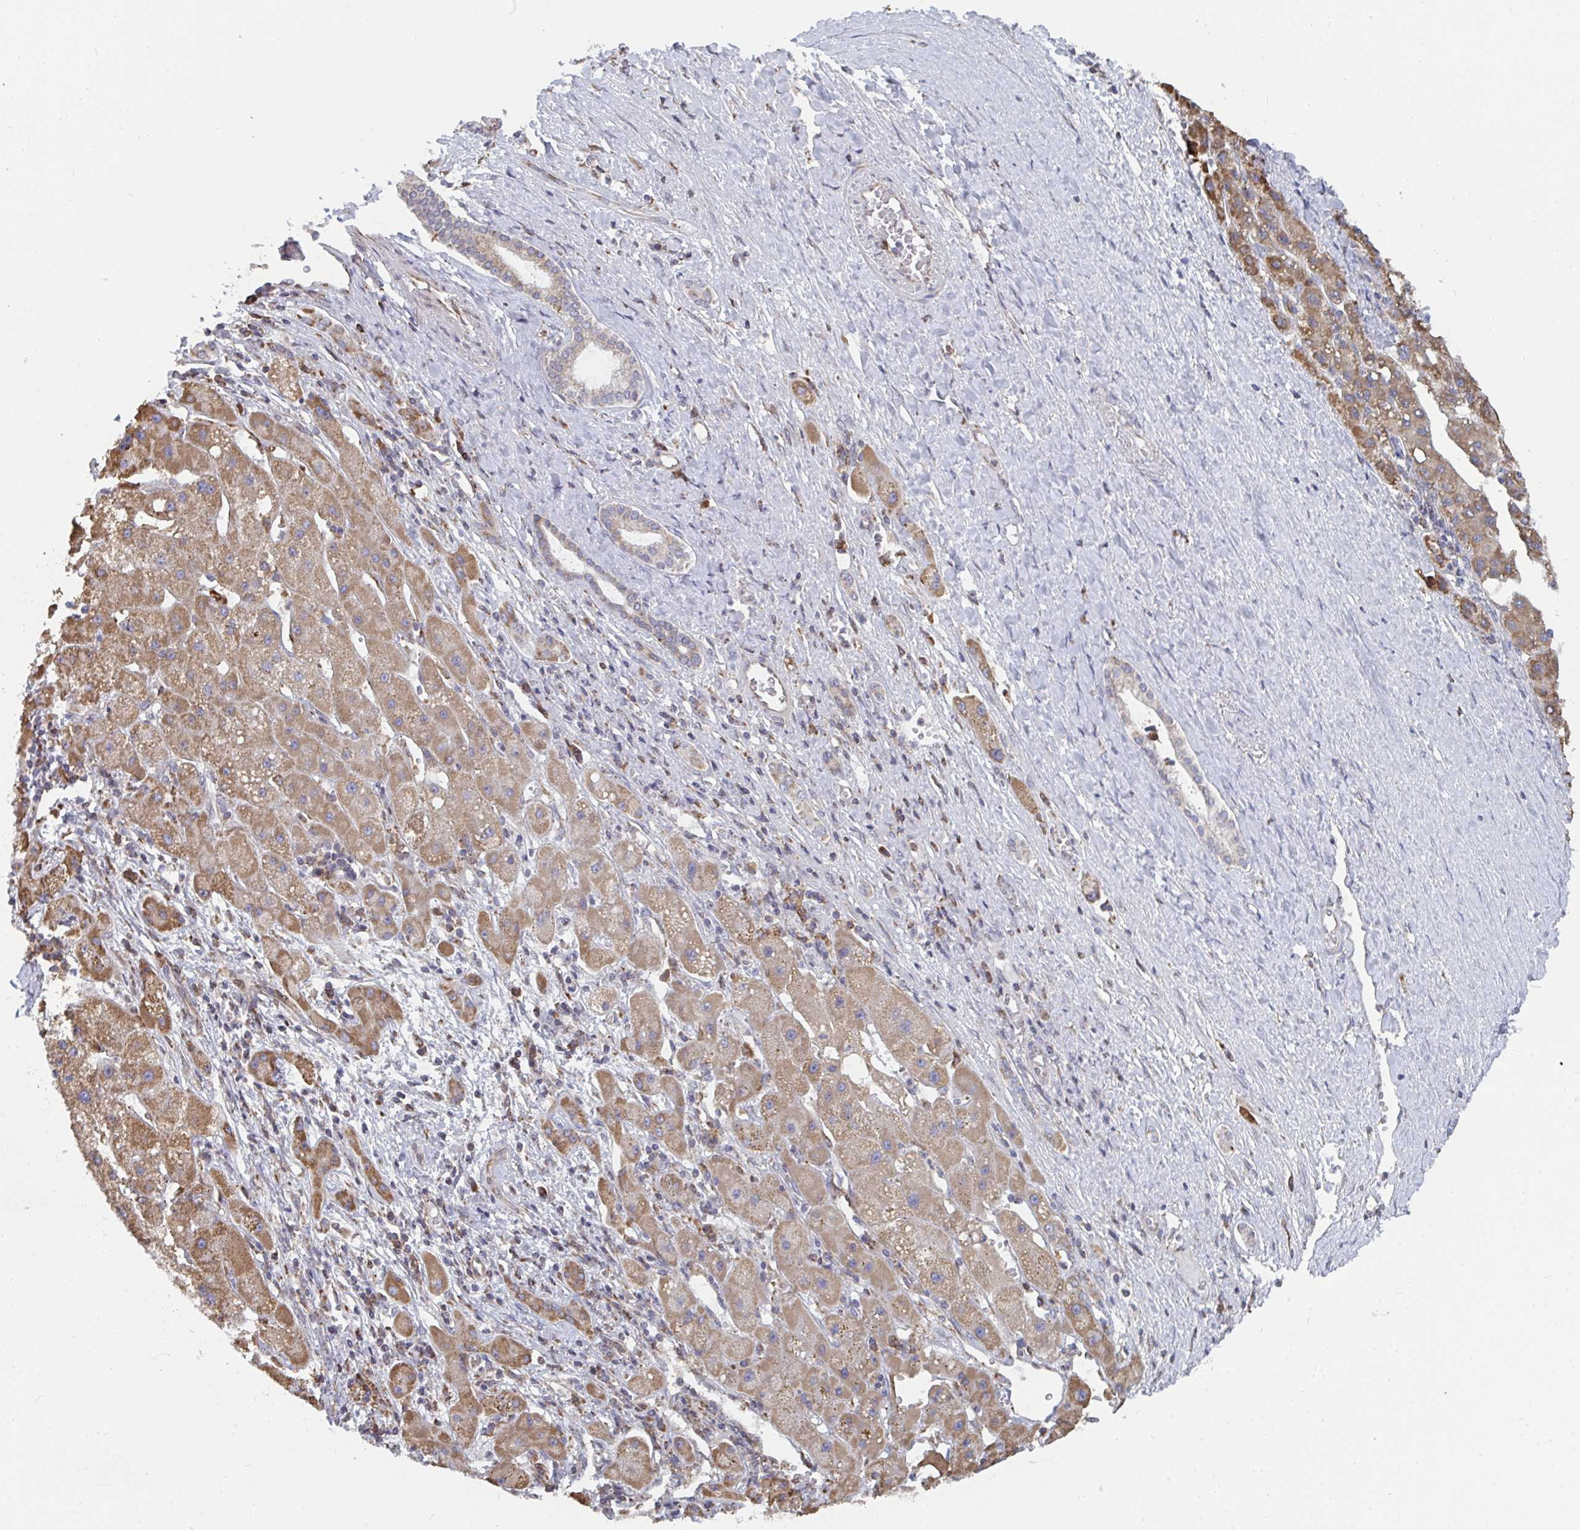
{"staining": {"intensity": "moderate", "quantity": ">75%", "location": "cytoplasmic/membranous"}, "tissue": "liver cancer", "cell_type": "Tumor cells", "image_type": "cancer", "snomed": [{"axis": "morphology", "description": "Carcinoma, Hepatocellular, NOS"}, {"axis": "topography", "description": "Liver"}], "caption": "Moderate cytoplasmic/membranous protein expression is present in about >75% of tumor cells in hepatocellular carcinoma (liver).", "gene": "ELAVL1", "patient": {"sex": "female", "age": 82}}